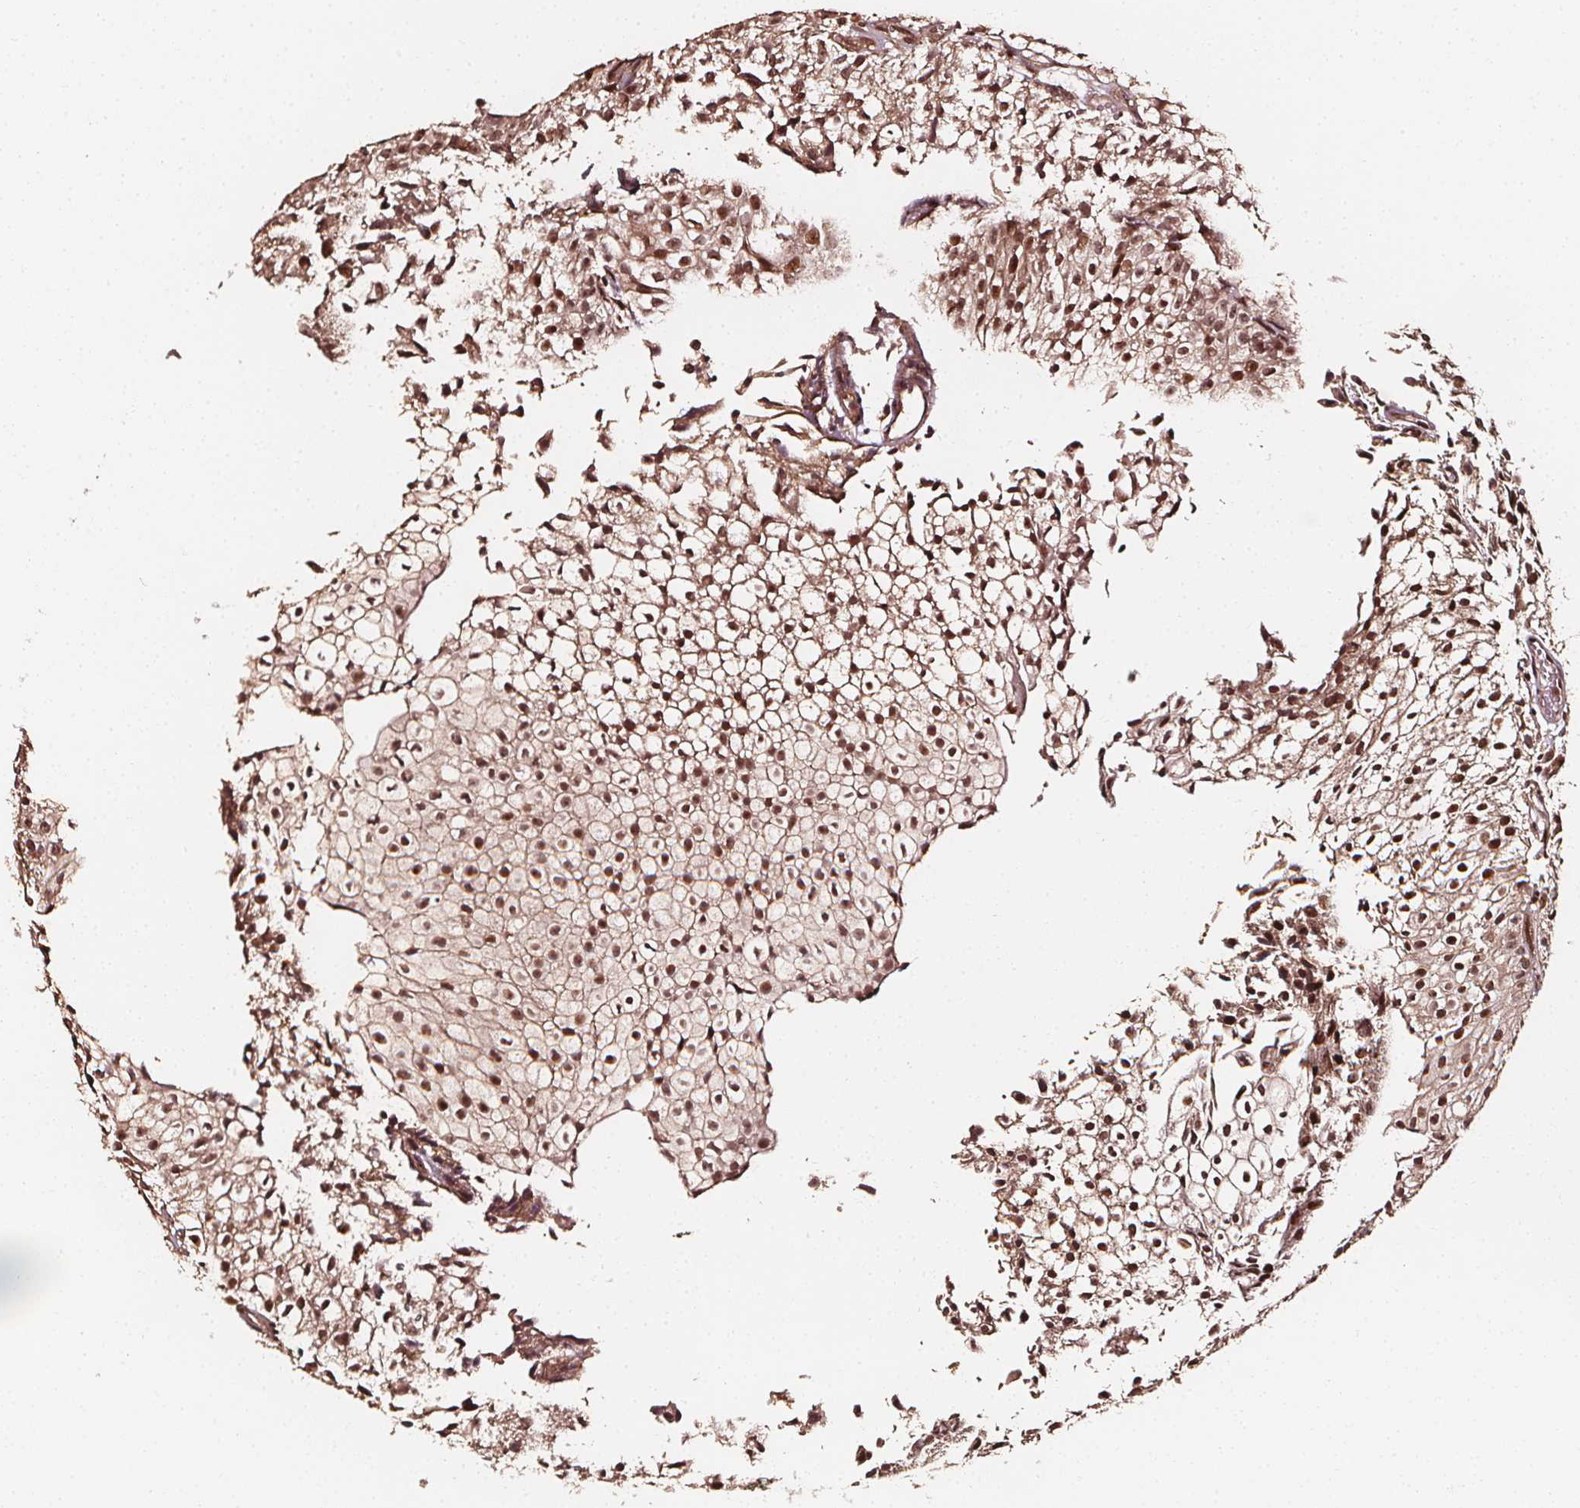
{"staining": {"intensity": "moderate", "quantity": ">75%", "location": "cytoplasmic/membranous,nuclear"}, "tissue": "urothelial cancer", "cell_type": "Tumor cells", "image_type": "cancer", "snomed": [{"axis": "morphology", "description": "Urothelial carcinoma, Low grade"}, {"axis": "topography", "description": "Urinary bladder"}], "caption": "This micrograph displays IHC staining of human urothelial cancer, with medium moderate cytoplasmic/membranous and nuclear staining in approximately >75% of tumor cells.", "gene": "EXOSC9", "patient": {"sex": "male", "age": 70}}